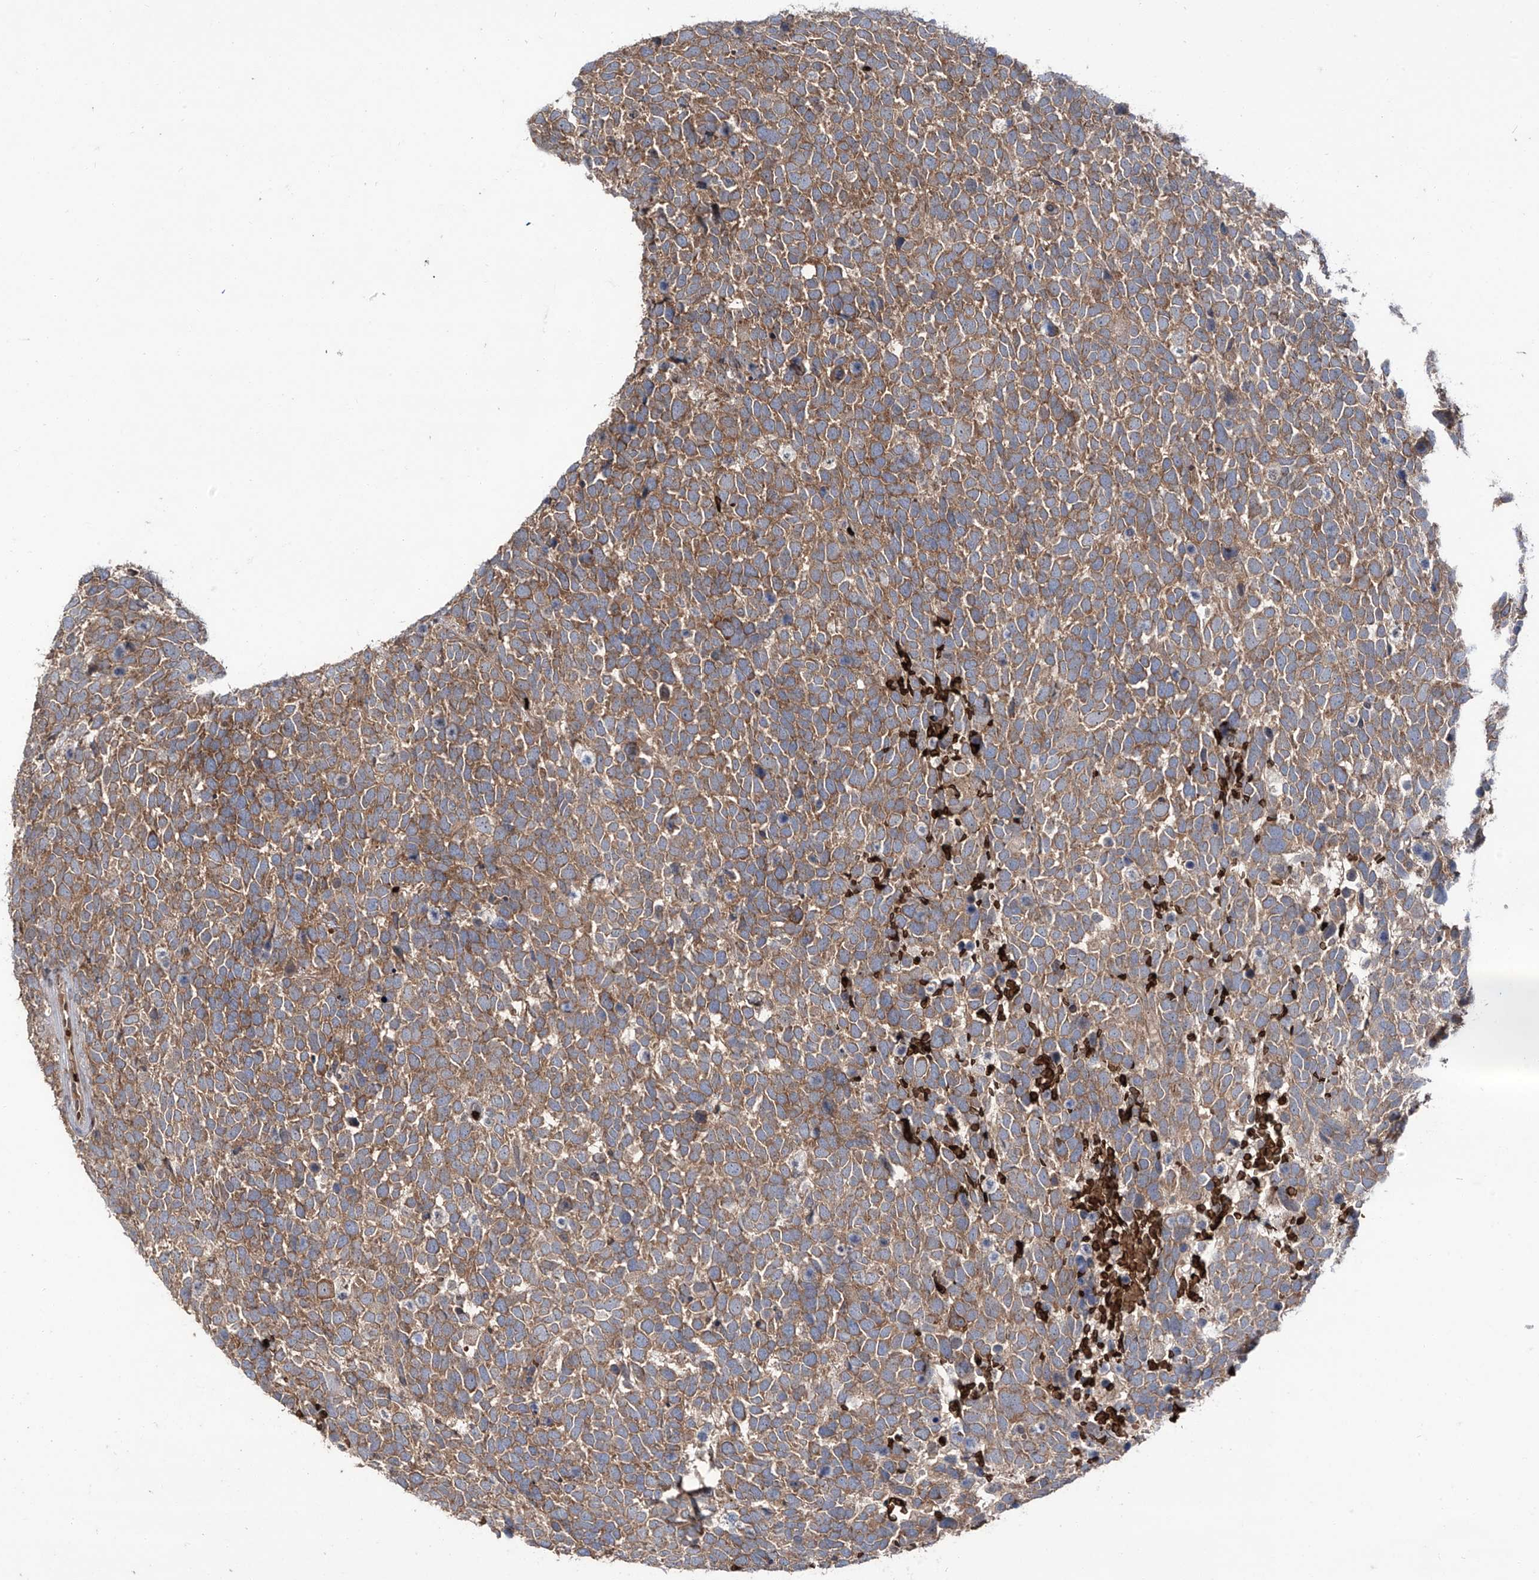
{"staining": {"intensity": "moderate", "quantity": ">75%", "location": "cytoplasmic/membranous"}, "tissue": "urothelial cancer", "cell_type": "Tumor cells", "image_type": "cancer", "snomed": [{"axis": "morphology", "description": "Urothelial carcinoma, High grade"}, {"axis": "topography", "description": "Urinary bladder"}], "caption": "Urothelial cancer stained for a protein shows moderate cytoplasmic/membranous positivity in tumor cells.", "gene": "ZDHHC9", "patient": {"sex": "female", "age": 82}}